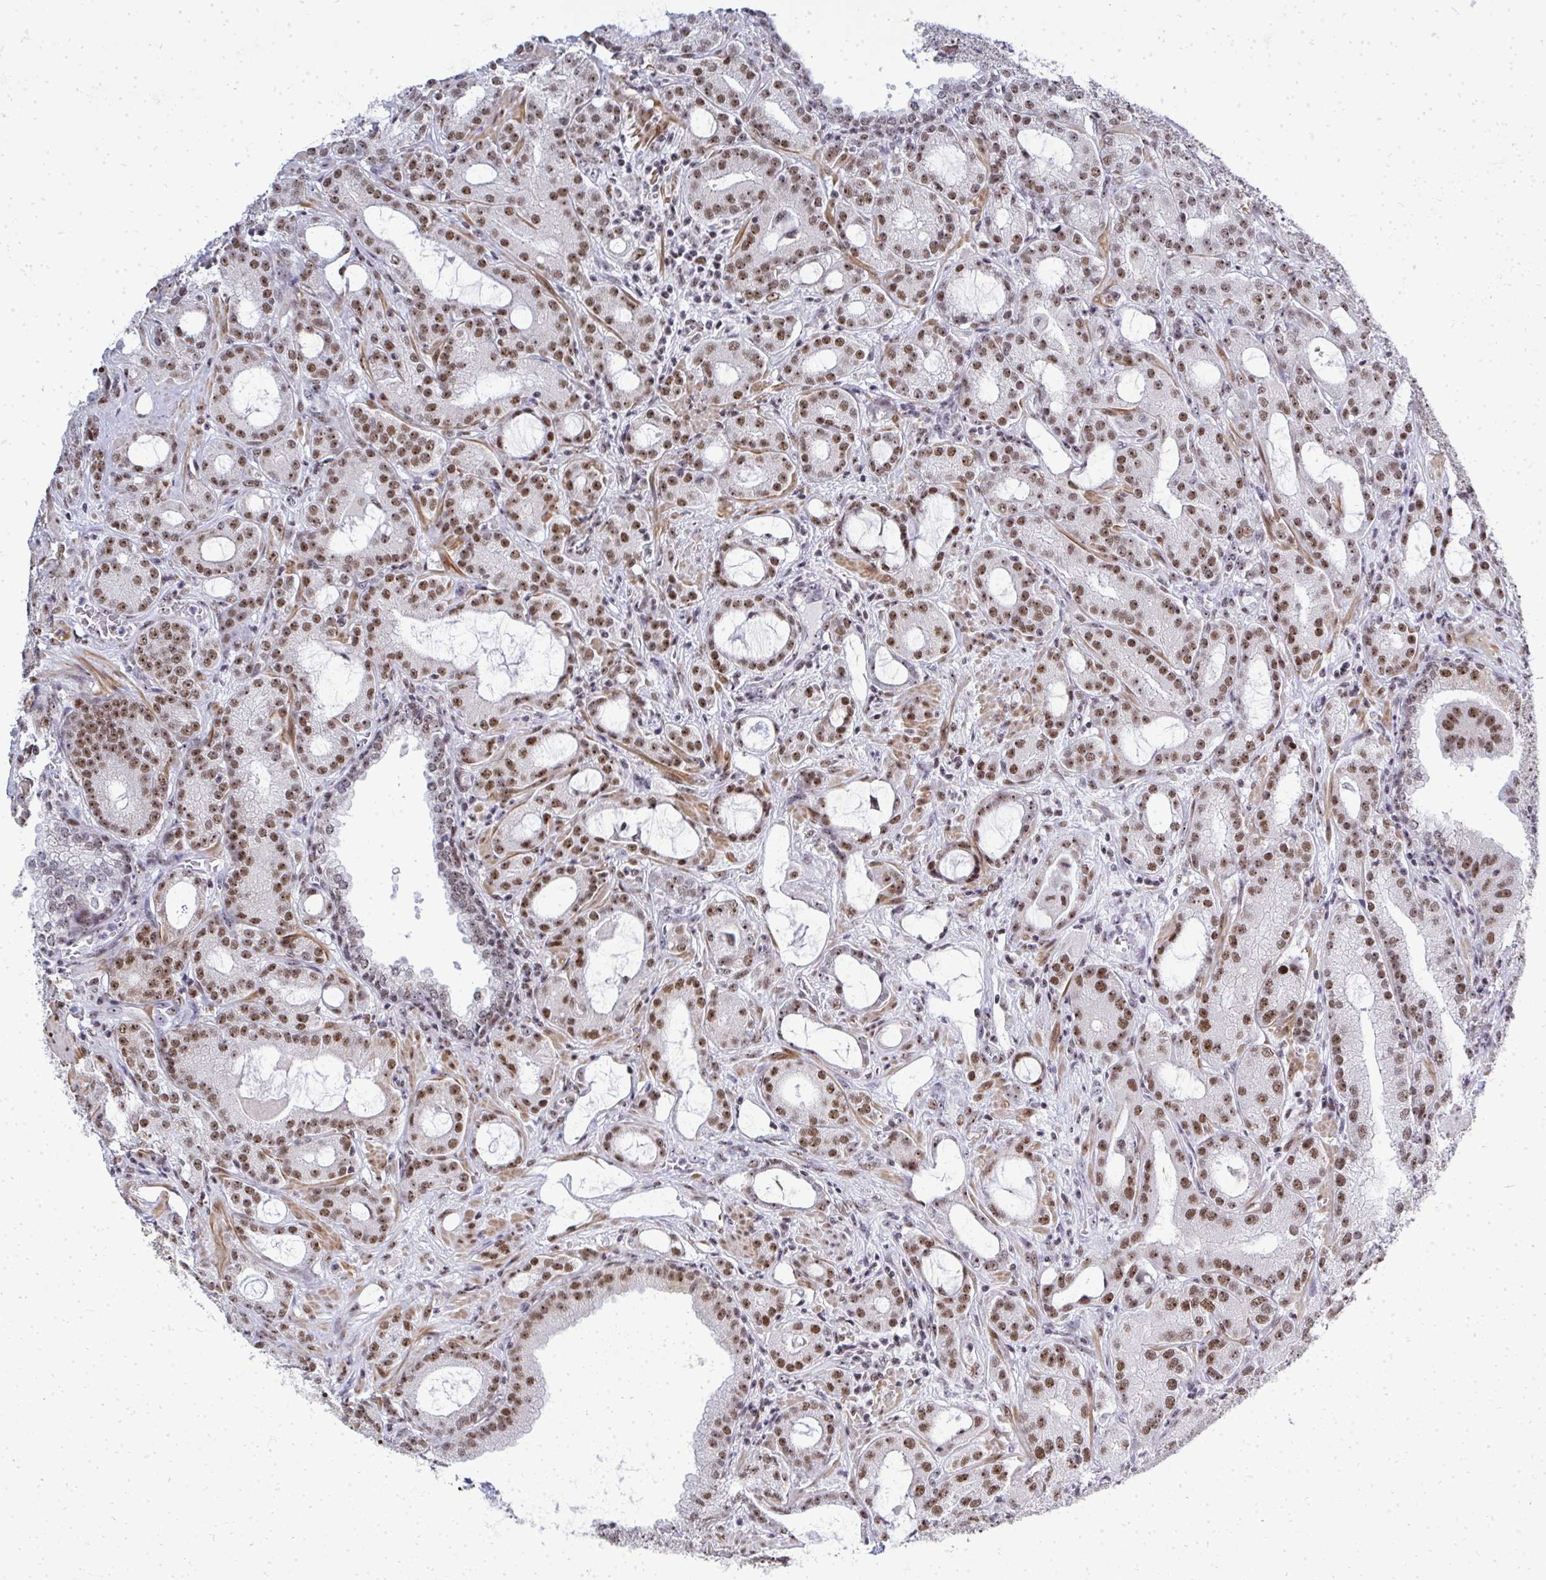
{"staining": {"intensity": "moderate", "quantity": ">75%", "location": "nuclear"}, "tissue": "prostate cancer", "cell_type": "Tumor cells", "image_type": "cancer", "snomed": [{"axis": "morphology", "description": "Adenocarcinoma, High grade"}, {"axis": "topography", "description": "Prostate"}], "caption": "Prostate cancer (adenocarcinoma (high-grade)) stained with a brown dye reveals moderate nuclear positive positivity in about >75% of tumor cells.", "gene": "SIRT7", "patient": {"sex": "male", "age": 65}}